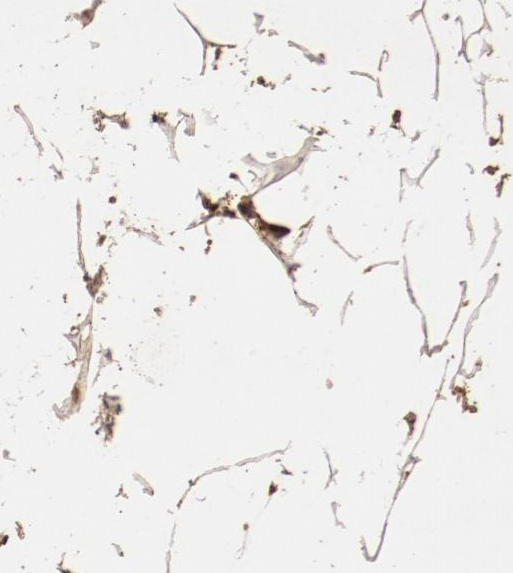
{"staining": {"intensity": "moderate", "quantity": "25%-75%", "location": "cytoplasmic/membranous"}, "tissue": "adipose tissue", "cell_type": "Adipocytes", "image_type": "normal", "snomed": [{"axis": "morphology", "description": "Normal tissue, NOS"}, {"axis": "morphology", "description": "Duct carcinoma"}, {"axis": "topography", "description": "Breast"}, {"axis": "topography", "description": "Adipose tissue"}], "caption": "Adipose tissue stained with DAB (3,3'-diaminobenzidine) immunohistochemistry (IHC) demonstrates medium levels of moderate cytoplasmic/membranous staining in approximately 25%-75% of adipocytes.", "gene": "GUF1", "patient": {"sex": "female", "age": 37}}